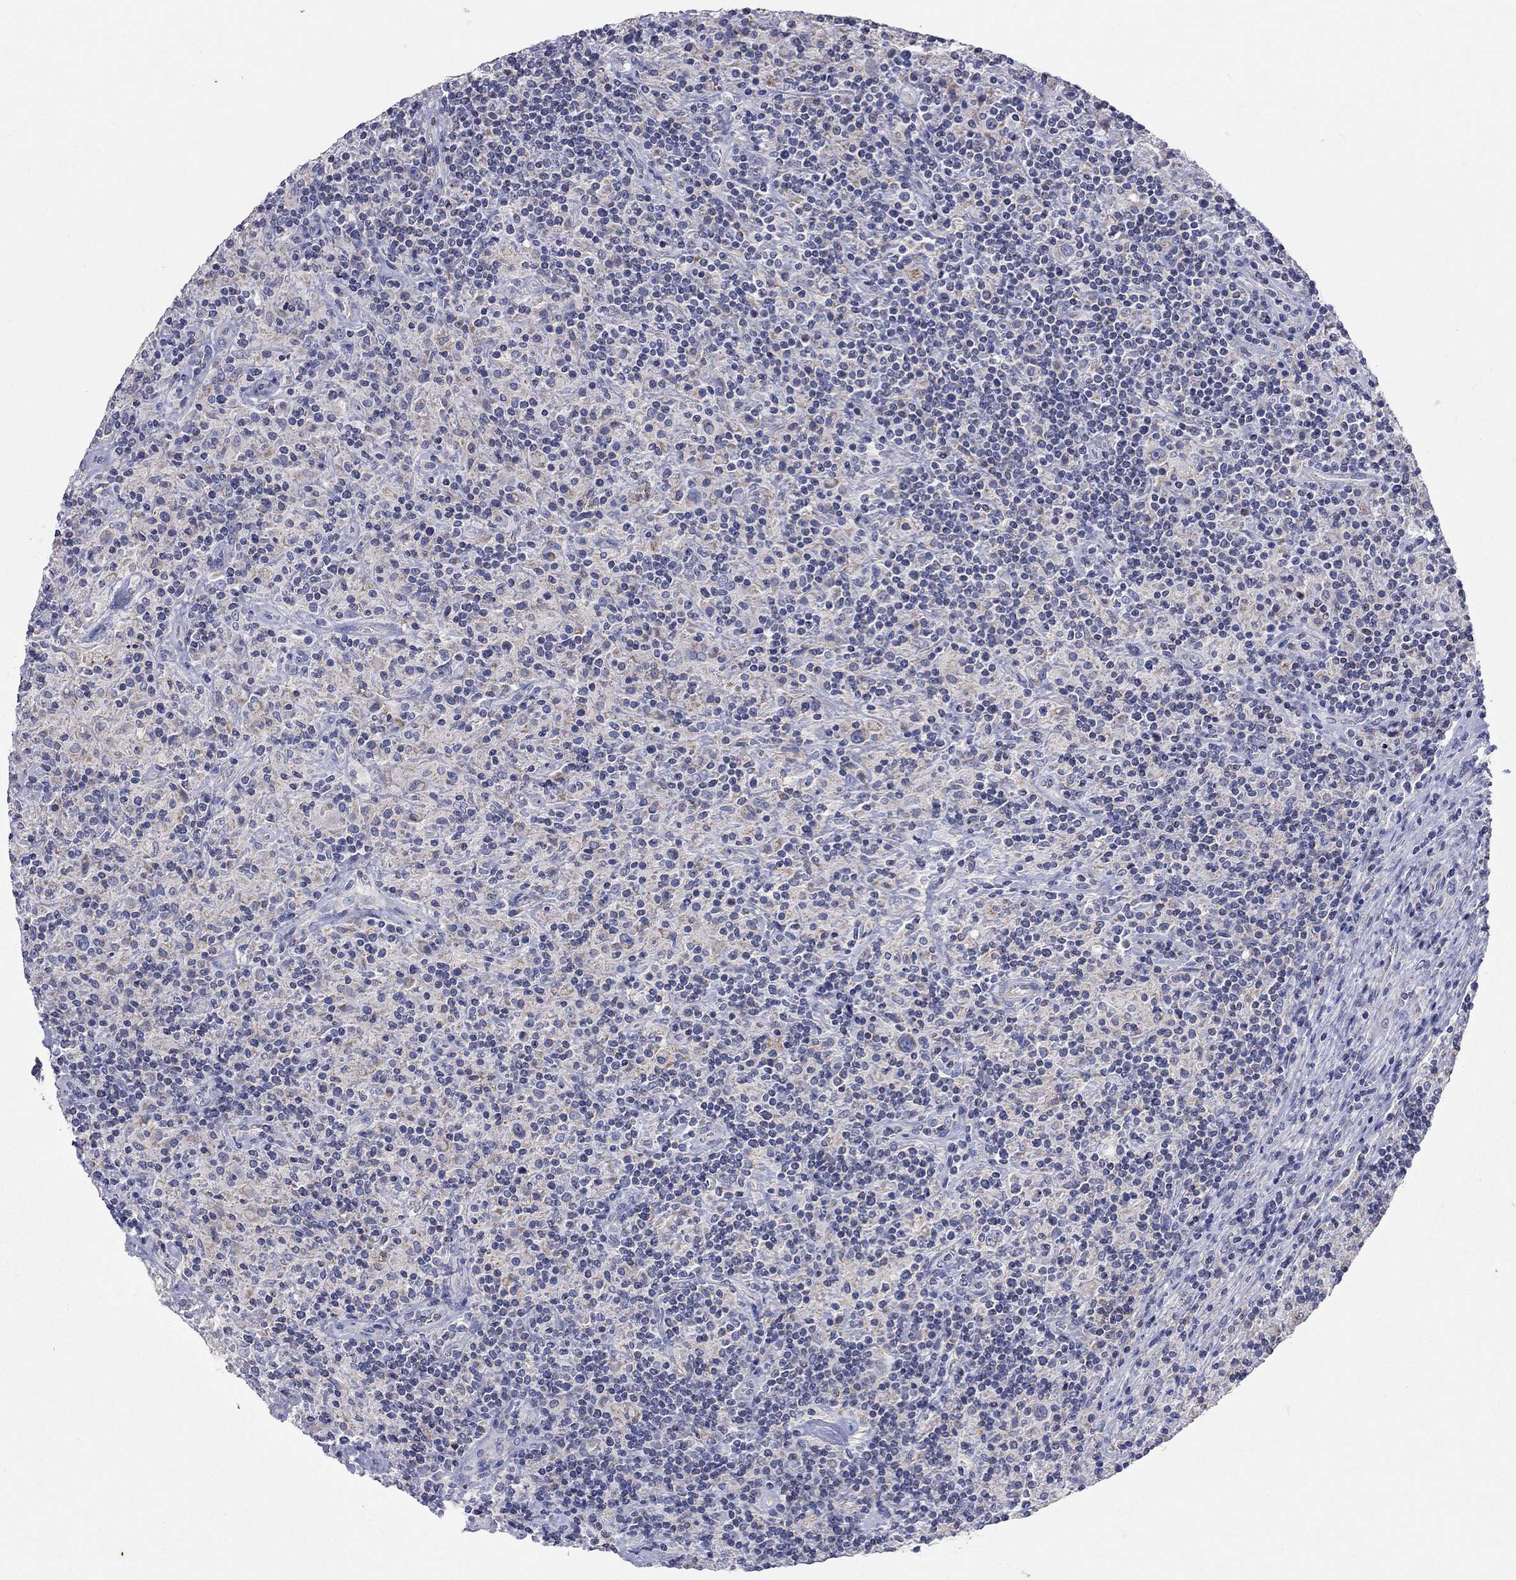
{"staining": {"intensity": "negative", "quantity": "none", "location": "none"}, "tissue": "lymphoma", "cell_type": "Tumor cells", "image_type": "cancer", "snomed": [{"axis": "morphology", "description": "Hodgkin's disease, NOS"}, {"axis": "topography", "description": "Lymph node"}], "caption": "High power microscopy micrograph of an immunohistochemistry (IHC) micrograph of Hodgkin's disease, revealing no significant expression in tumor cells. (DAB (3,3'-diaminobenzidine) immunohistochemistry (IHC) with hematoxylin counter stain).", "gene": "RCAN1", "patient": {"sex": "male", "age": 70}}